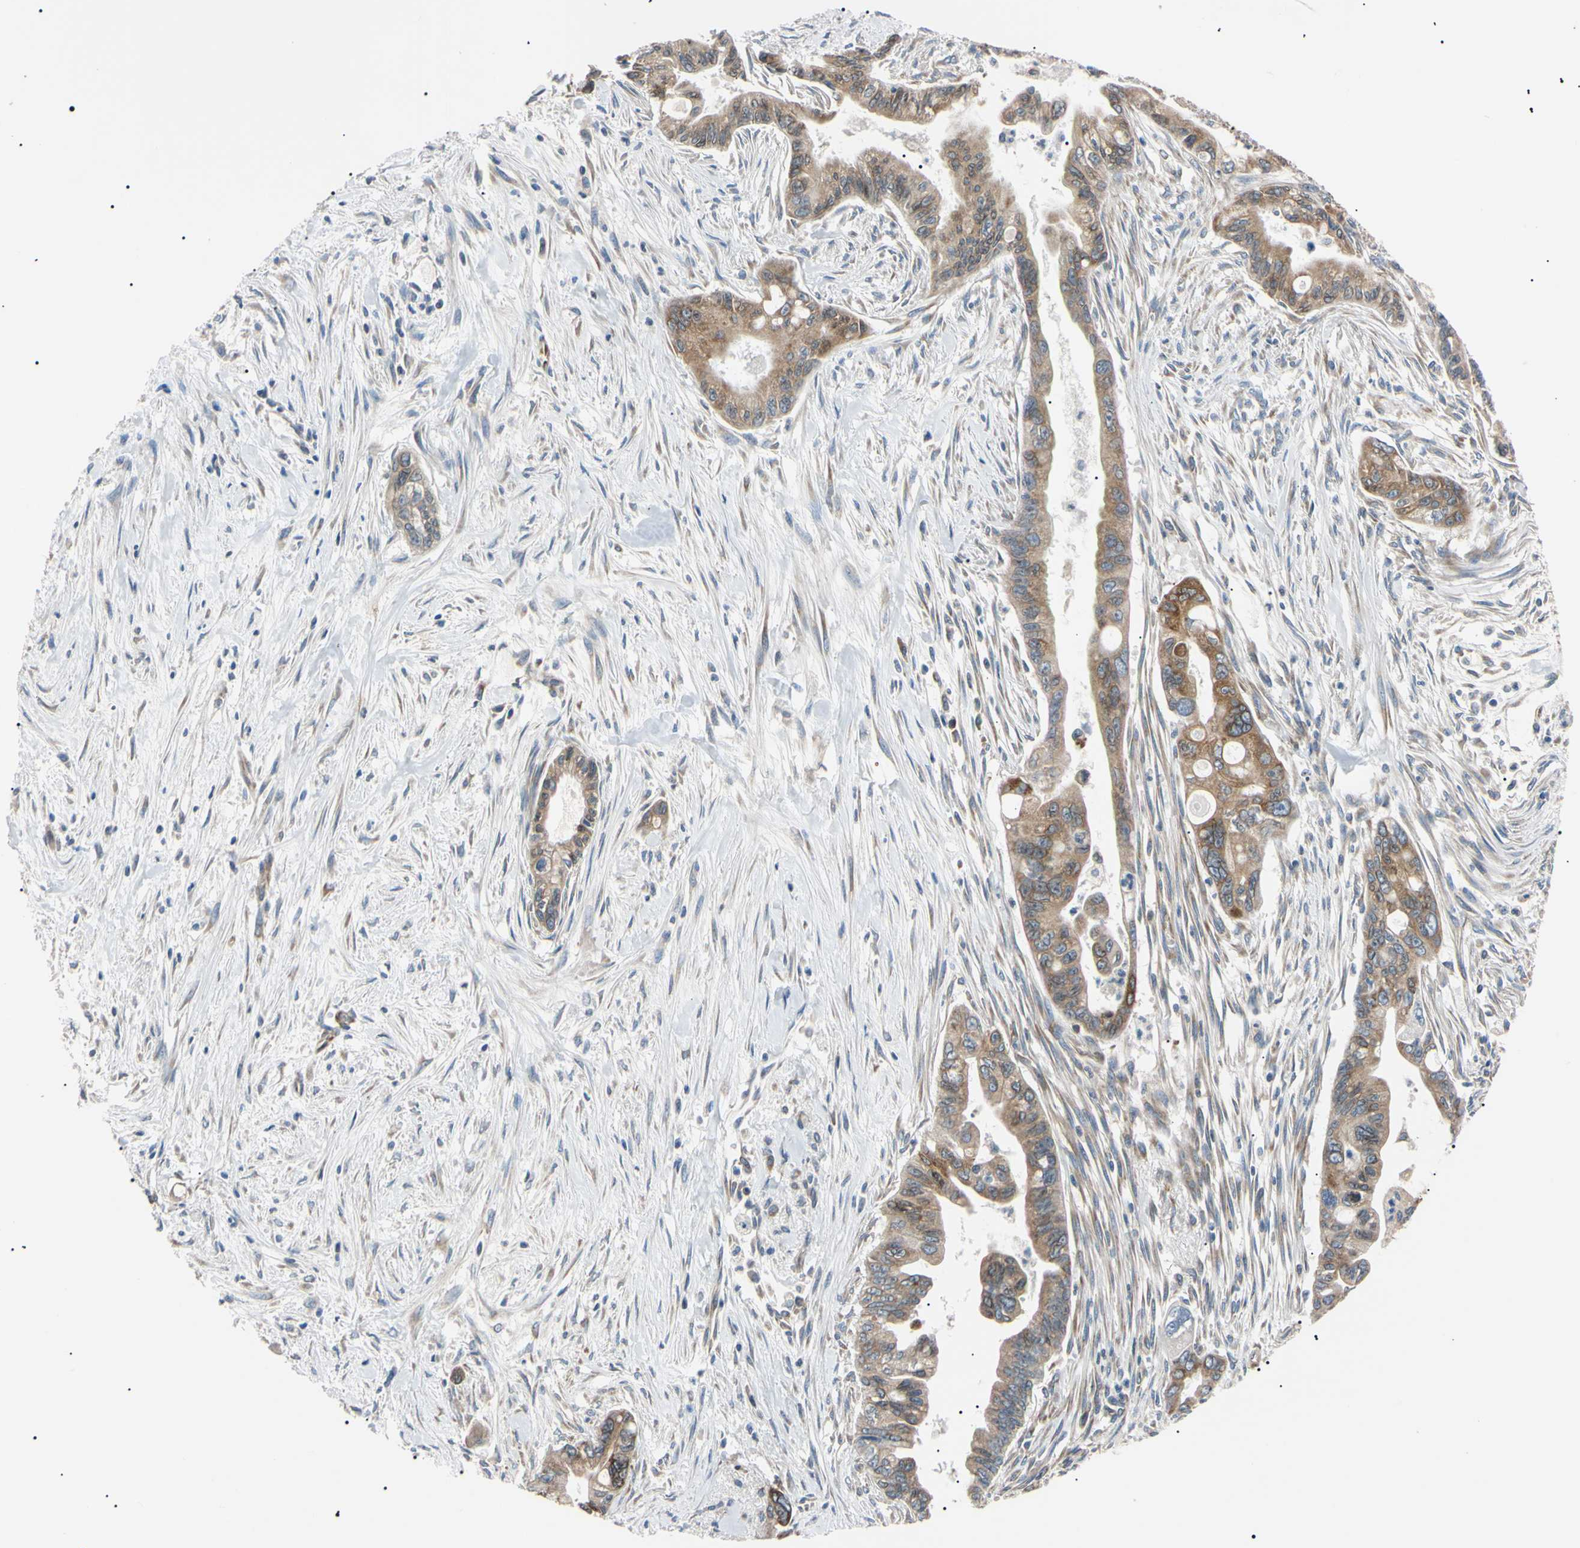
{"staining": {"intensity": "moderate", "quantity": ">75%", "location": "cytoplasmic/membranous"}, "tissue": "pancreatic cancer", "cell_type": "Tumor cells", "image_type": "cancer", "snomed": [{"axis": "morphology", "description": "Adenocarcinoma, NOS"}, {"axis": "topography", "description": "Pancreas"}], "caption": "High-power microscopy captured an IHC photomicrograph of pancreatic adenocarcinoma, revealing moderate cytoplasmic/membranous expression in about >75% of tumor cells. The staining was performed using DAB (3,3'-diaminobenzidine), with brown indicating positive protein expression. Nuclei are stained blue with hematoxylin.", "gene": "VAPA", "patient": {"sex": "male", "age": 70}}